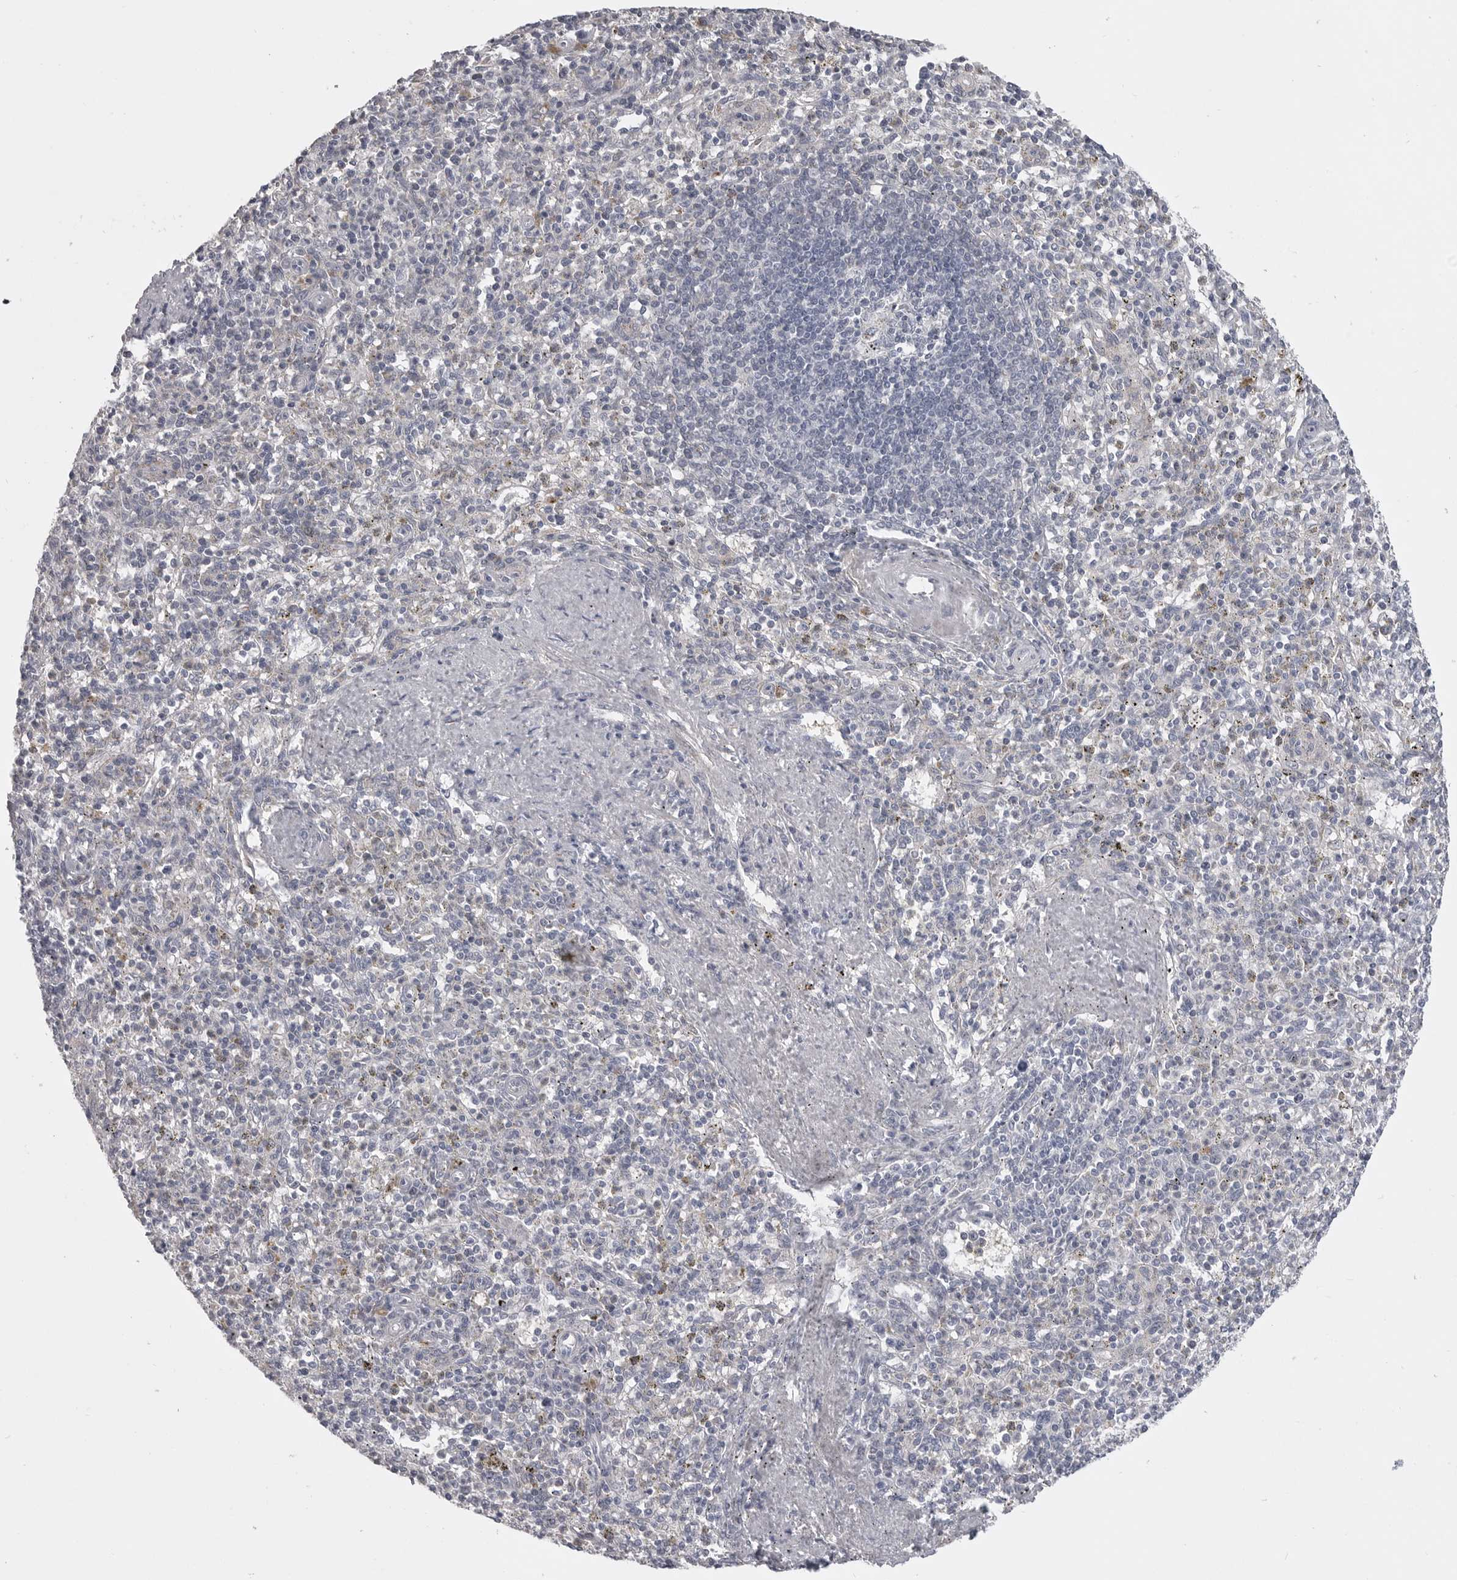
{"staining": {"intensity": "negative", "quantity": "none", "location": "none"}, "tissue": "spleen", "cell_type": "Cells in red pulp", "image_type": "normal", "snomed": [{"axis": "morphology", "description": "Normal tissue, NOS"}, {"axis": "topography", "description": "Spleen"}], "caption": "Immunohistochemistry (IHC) micrograph of normal spleen: human spleen stained with DAB (3,3'-diaminobenzidine) displays no significant protein staining in cells in red pulp. (IHC, brightfield microscopy, high magnification).", "gene": "SERPING1", "patient": {"sex": "male", "age": 72}}